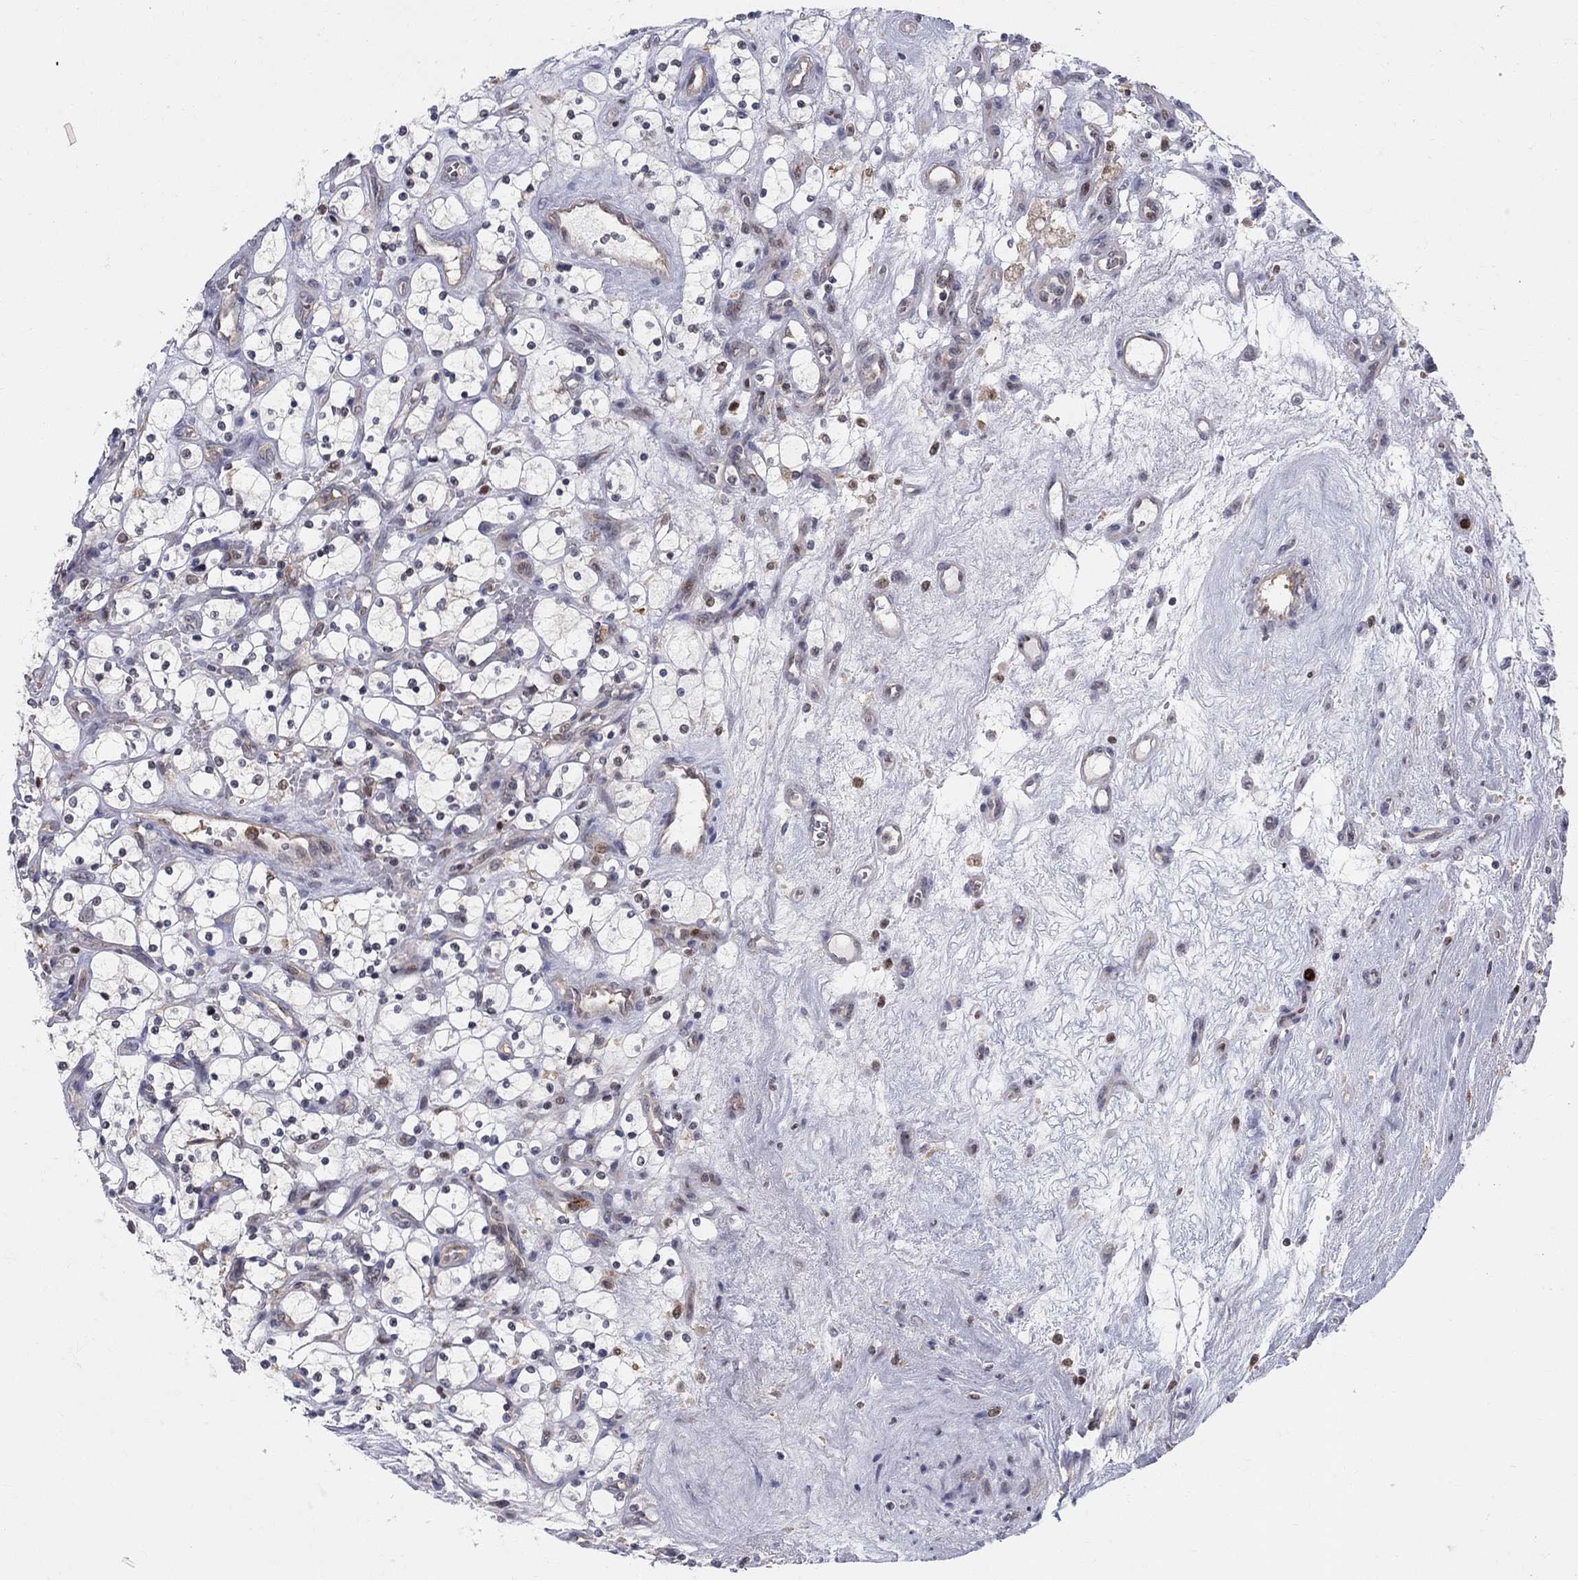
{"staining": {"intensity": "negative", "quantity": "none", "location": "none"}, "tissue": "renal cancer", "cell_type": "Tumor cells", "image_type": "cancer", "snomed": [{"axis": "morphology", "description": "Adenocarcinoma, NOS"}, {"axis": "topography", "description": "Kidney"}], "caption": "The micrograph shows no significant expression in tumor cells of adenocarcinoma (renal). The staining was performed using DAB (3,3'-diaminobenzidine) to visualize the protein expression in brown, while the nuclei were stained in blue with hematoxylin (Magnification: 20x).", "gene": "ZNHIT3", "patient": {"sex": "female", "age": 69}}